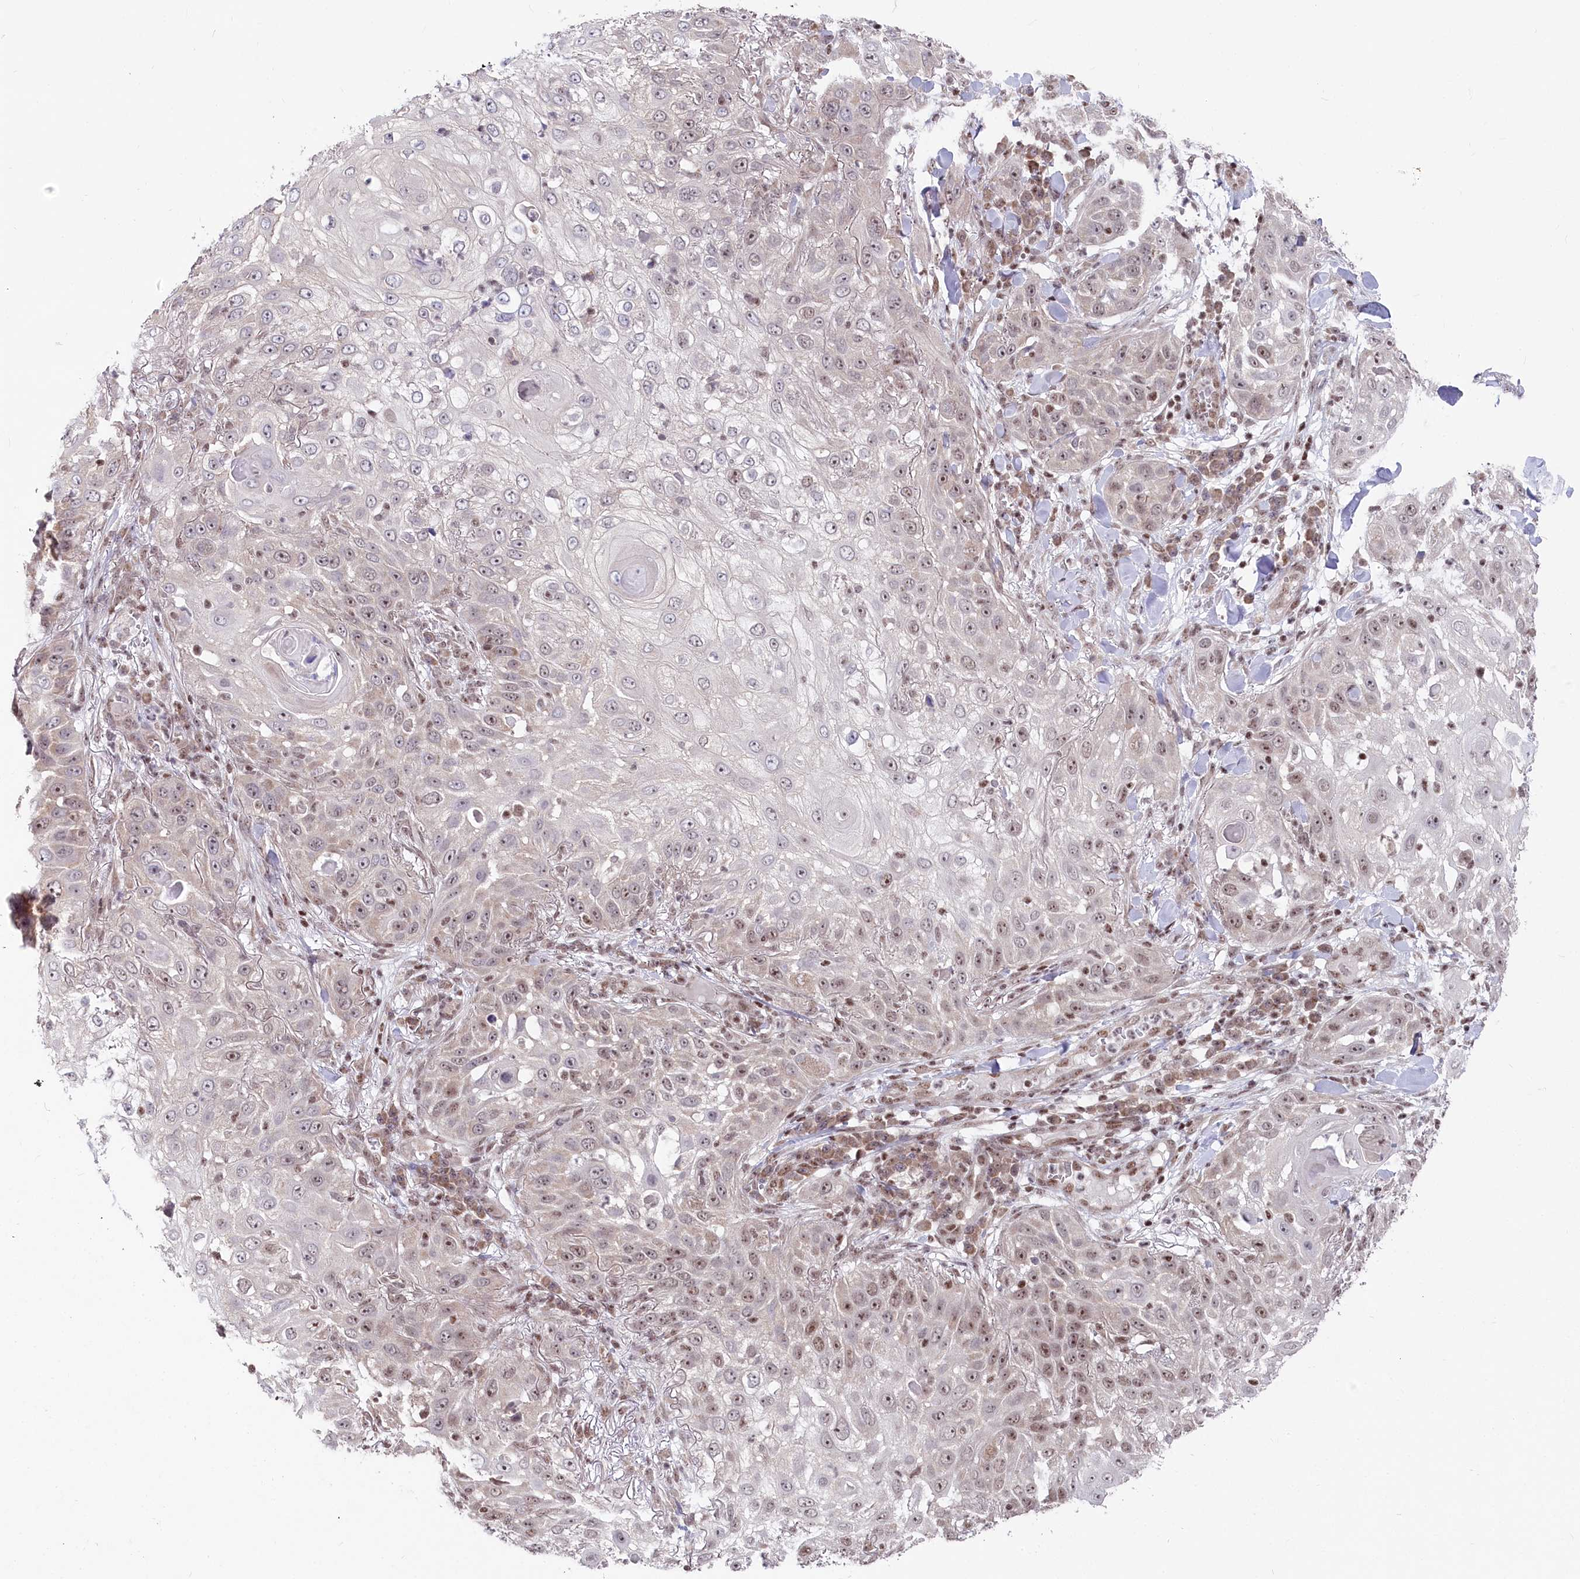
{"staining": {"intensity": "moderate", "quantity": "<25%", "location": "nuclear"}, "tissue": "skin cancer", "cell_type": "Tumor cells", "image_type": "cancer", "snomed": [{"axis": "morphology", "description": "Squamous cell carcinoma, NOS"}, {"axis": "topography", "description": "Skin"}], "caption": "Protein positivity by immunohistochemistry (IHC) reveals moderate nuclear positivity in approximately <25% of tumor cells in skin cancer (squamous cell carcinoma). The staining was performed using DAB, with brown indicating positive protein expression. Nuclei are stained blue with hematoxylin.", "gene": "CGGBP1", "patient": {"sex": "female", "age": 44}}